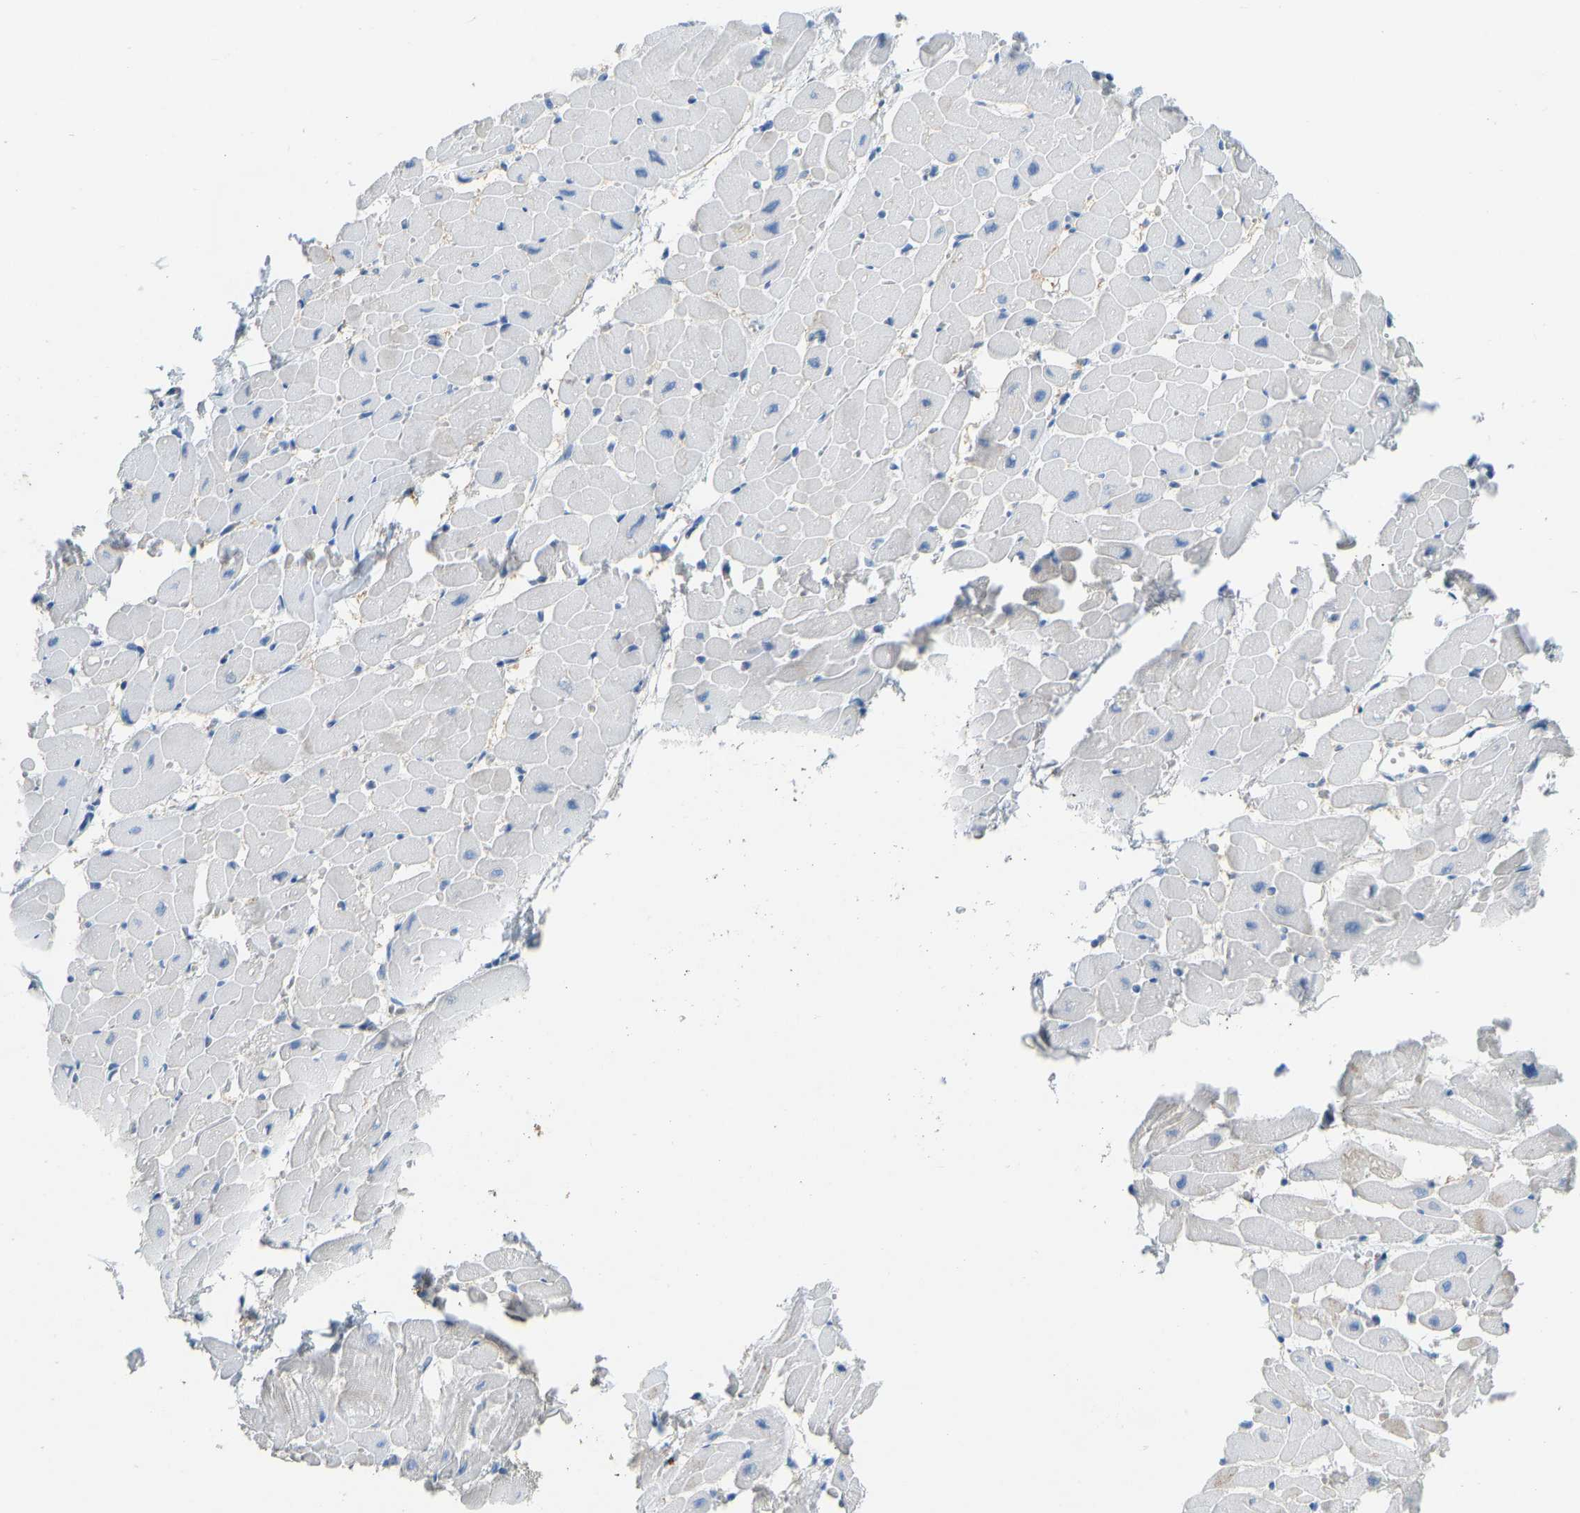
{"staining": {"intensity": "negative", "quantity": "none", "location": "none"}, "tissue": "heart muscle", "cell_type": "Cardiomyocytes", "image_type": "normal", "snomed": [{"axis": "morphology", "description": "Normal tissue, NOS"}, {"axis": "topography", "description": "Heart"}], "caption": "This is a photomicrograph of IHC staining of unremarkable heart muscle, which shows no positivity in cardiomyocytes. (DAB immunohistochemistry with hematoxylin counter stain).", "gene": "ATP1A1", "patient": {"sex": "male", "age": 45}}